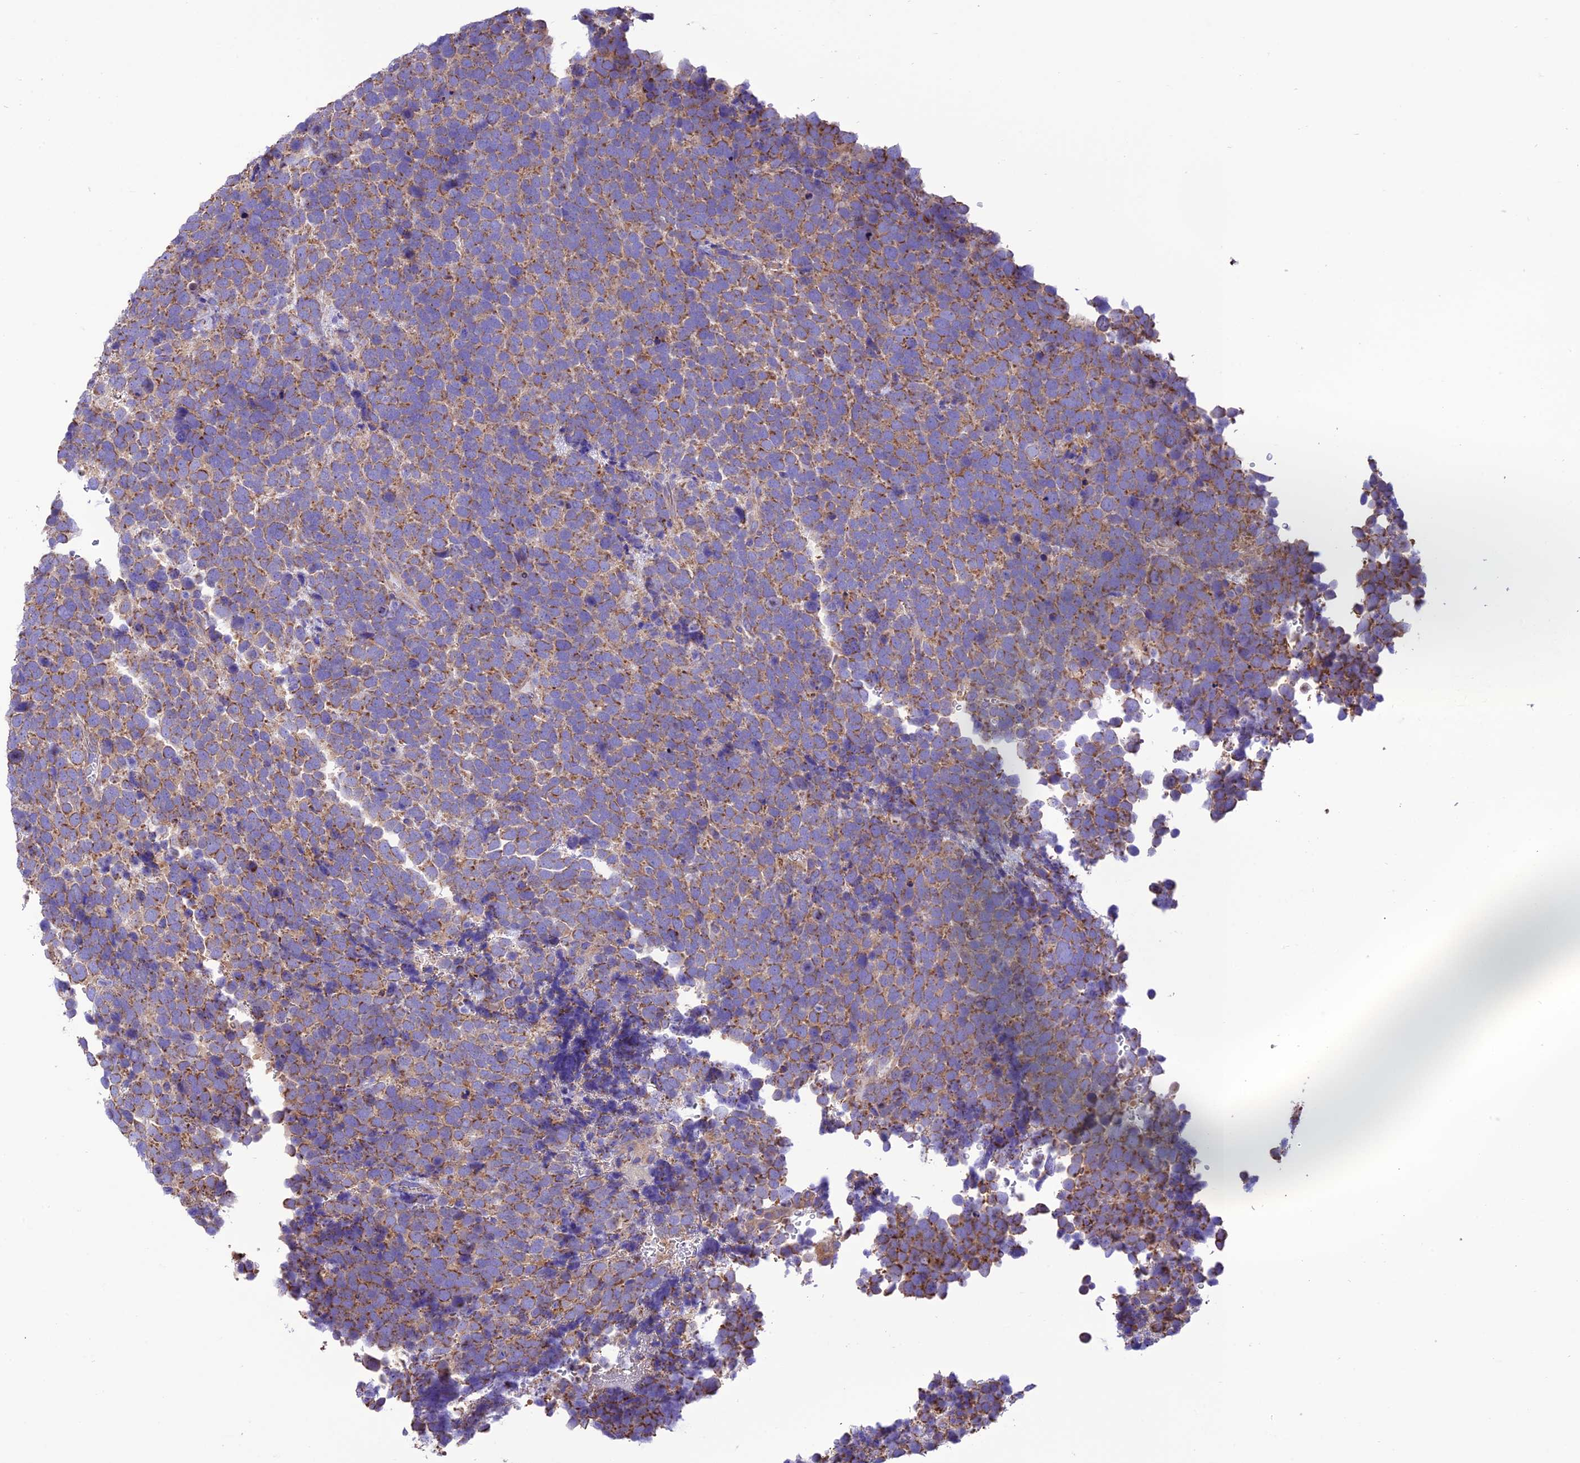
{"staining": {"intensity": "moderate", "quantity": ">75%", "location": "cytoplasmic/membranous"}, "tissue": "urothelial cancer", "cell_type": "Tumor cells", "image_type": "cancer", "snomed": [{"axis": "morphology", "description": "Urothelial carcinoma, High grade"}, {"axis": "topography", "description": "Urinary bladder"}], "caption": "High-grade urothelial carcinoma tissue shows moderate cytoplasmic/membranous positivity in about >75% of tumor cells, visualized by immunohistochemistry.", "gene": "MAP3K12", "patient": {"sex": "female", "age": 82}}